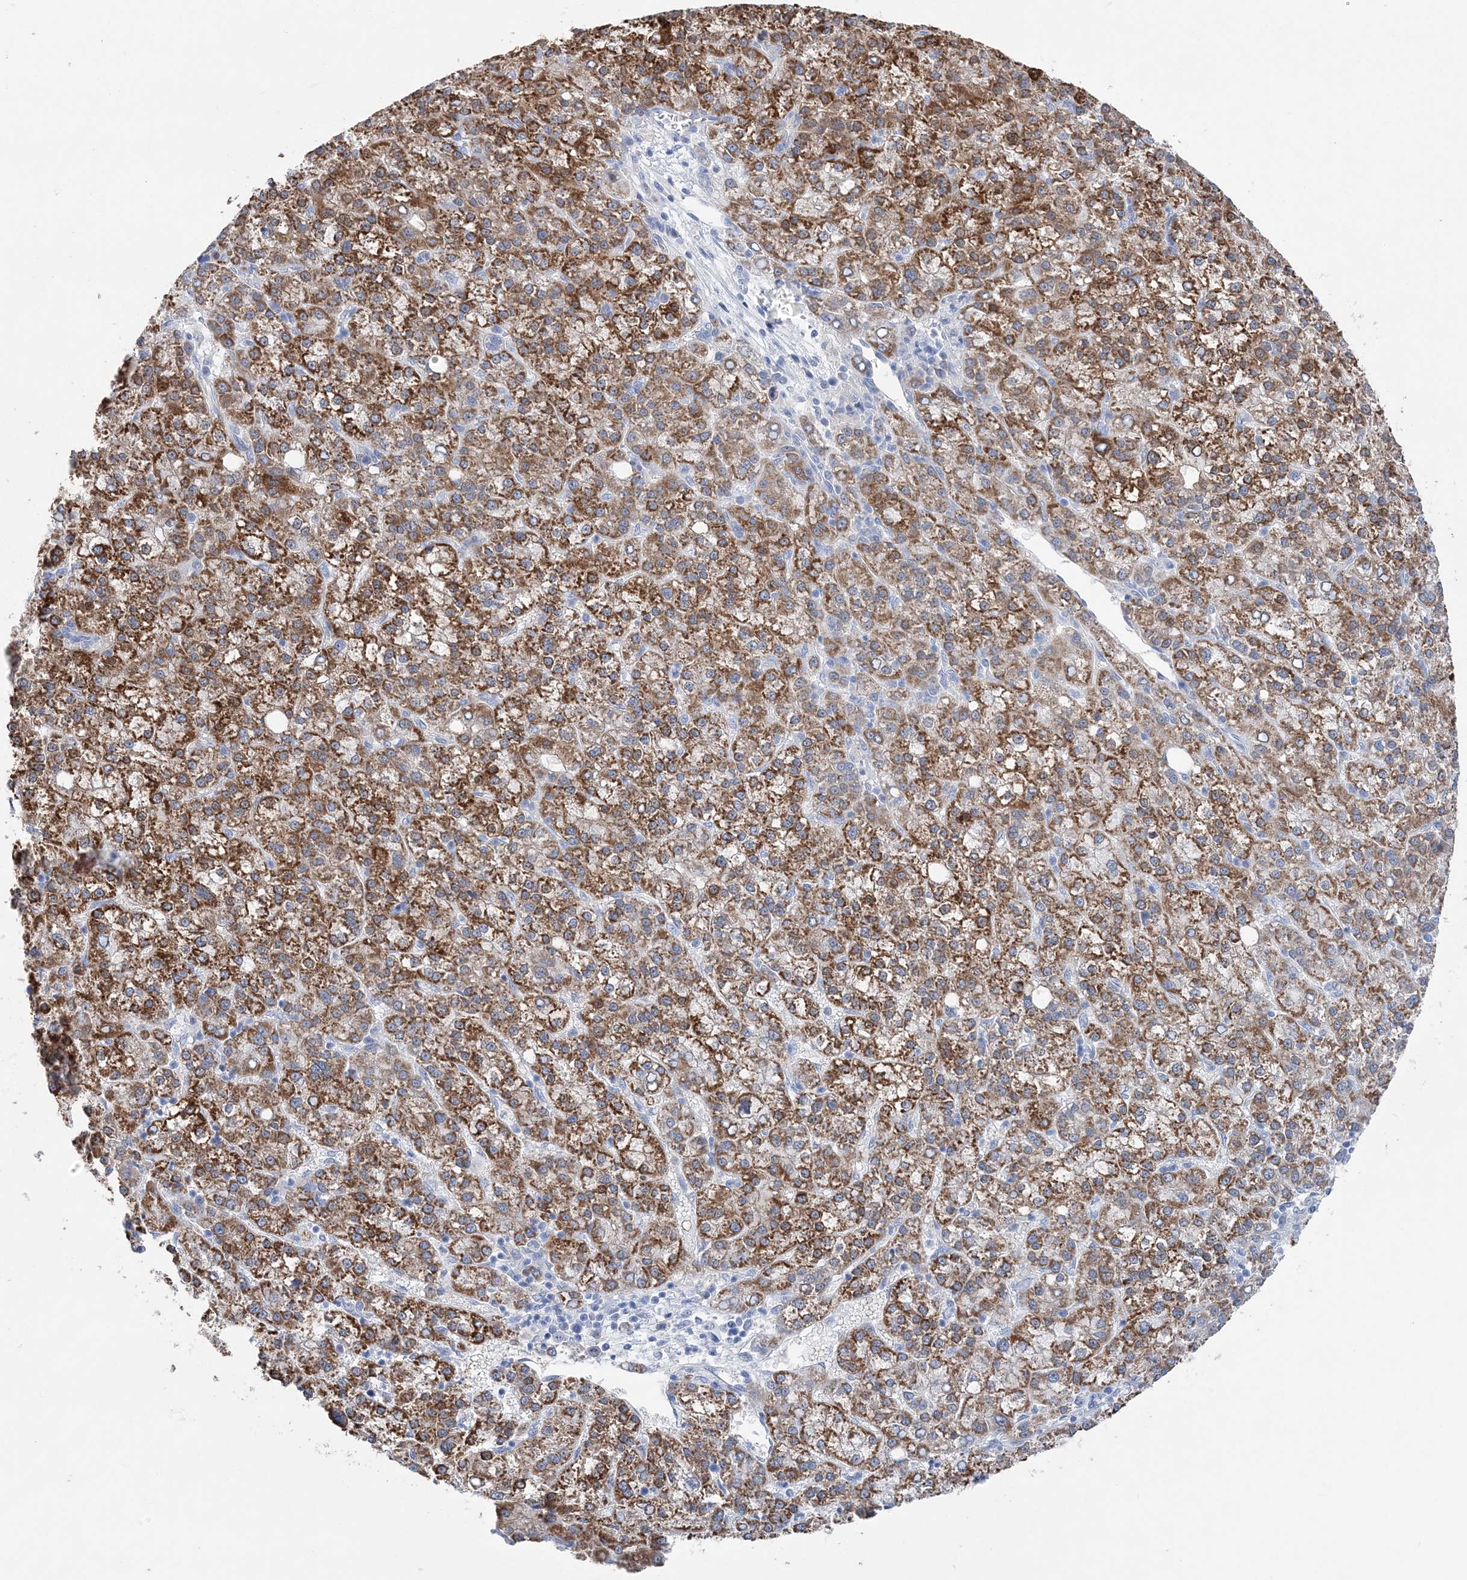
{"staining": {"intensity": "moderate", "quantity": ">75%", "location": "cytoplasmic/membranous"}, "tissue": "liver cancer", "cell_type": "Tumor cells", "image_type": "cancer", "snomed": [{"axis": "morphology", "description": "Carcinoma, Hepatocellular, NOS"}, {"axis": "topography", "description": "Liver"}], "caption": "Brown immunohistochemical staining in liver cancer (hepatocellular carcinoma) demonstrates moderate cytoplasmic/membranous staining in about >75% of tumor cells. Ihc stains the protein of interest in brown and the nuclei are stained blue.", "gene": "HMGCS1", "patient": {"sex": "female", "age": 58}}